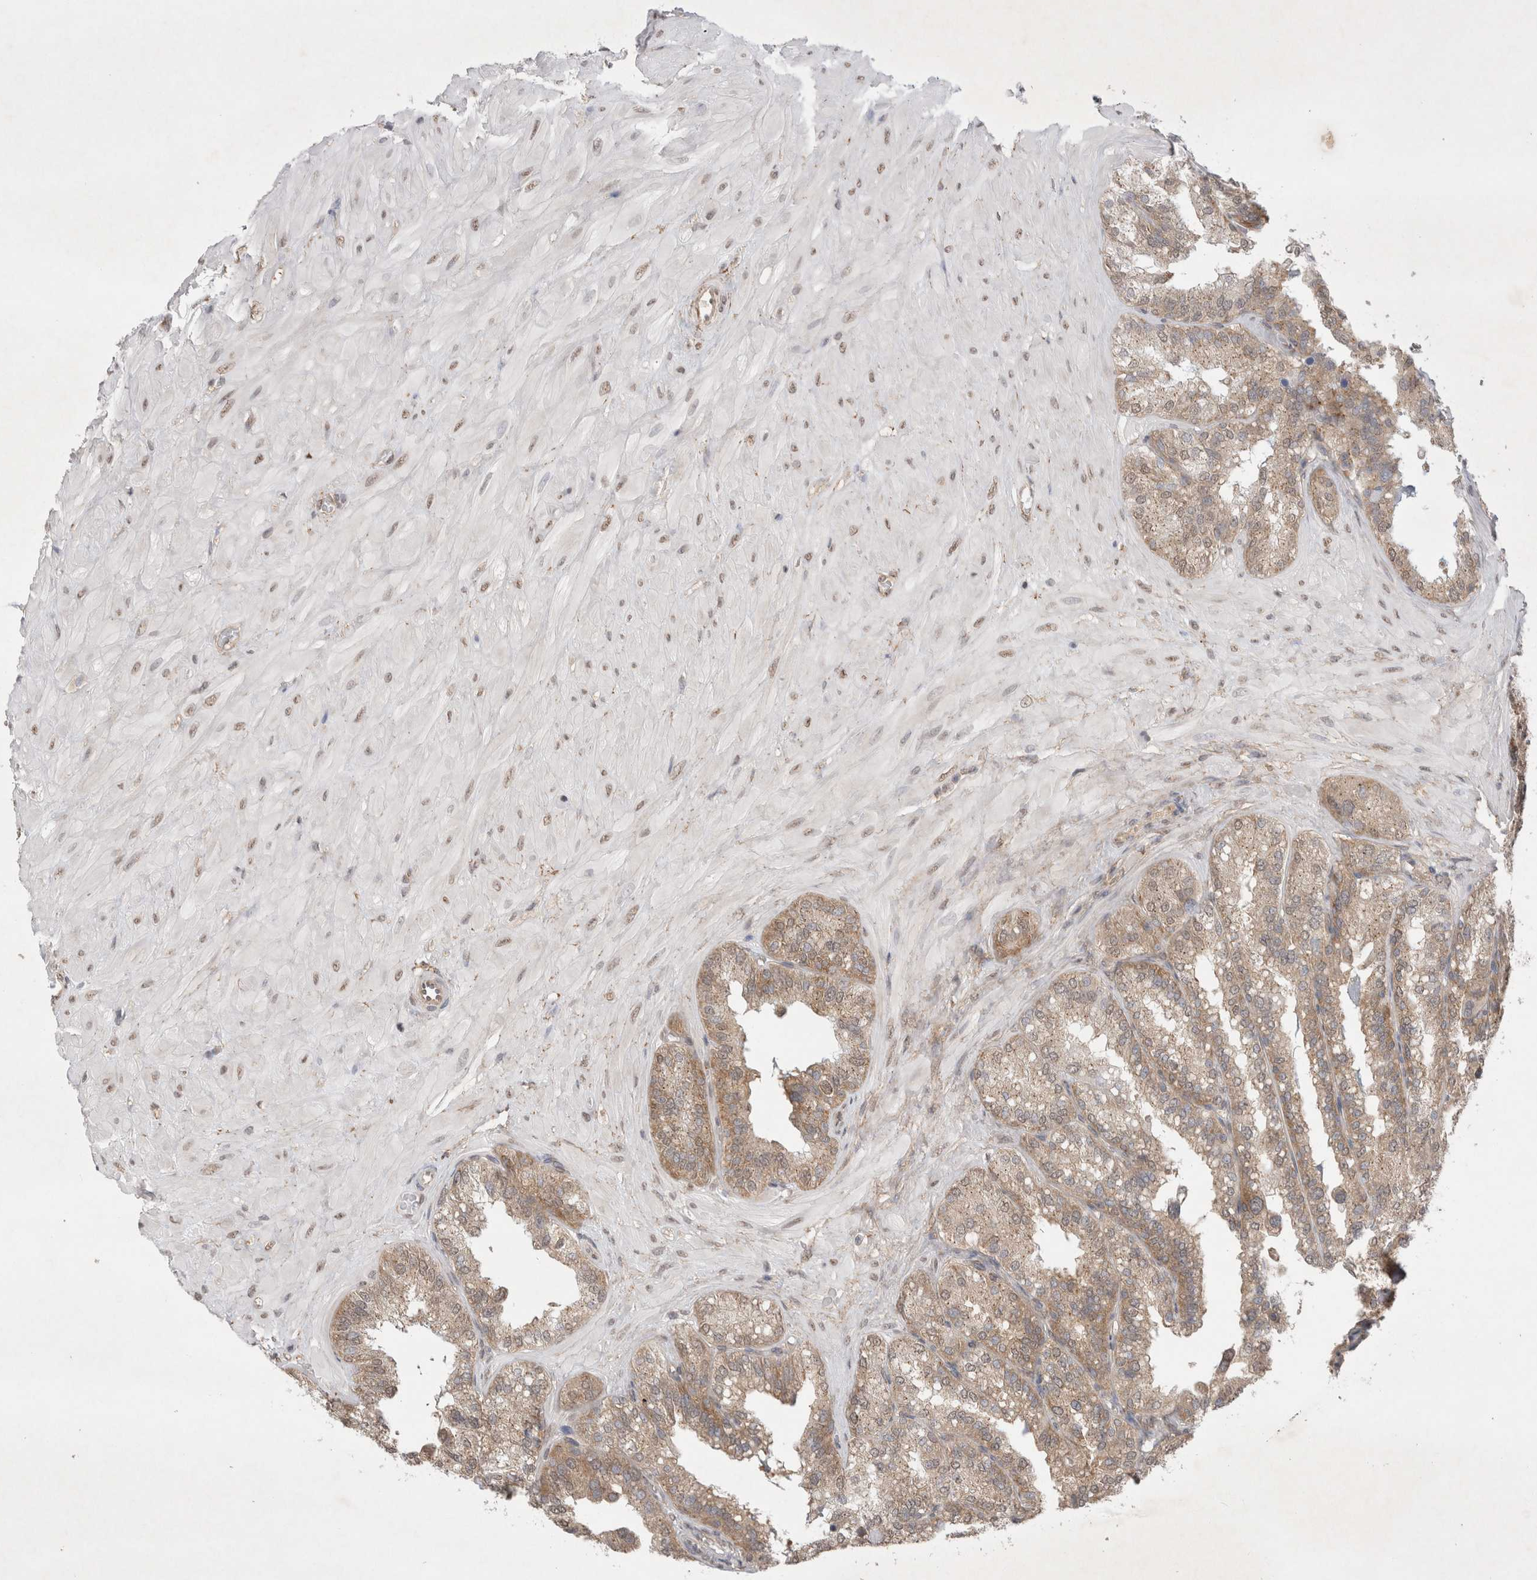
{"staining": {"intensity": "weak", "quantity": ">75%", "location": "cytoplasmic/membranous"}, "tissue": "seminal vesicle", "cell_type": "Glandular cells", "image_type": "normal", "snomed": [{"axis": "morphology", "description": "Normal tissue, NOS"}, {"axis": "topography", "description": "Prostate"}, {"axis": "topography", "description": "Seminal veicle"}], "caption": "DAB (3,3'-diaminobenzidine) immunohistochemical staining of normal seminal vesicle exhibits weak cytoplasmic/membranous protein expression in approximately >75% of glandular cells.", "gene": "WIPF2", "patient": {"sex": "male", "age": 51}}